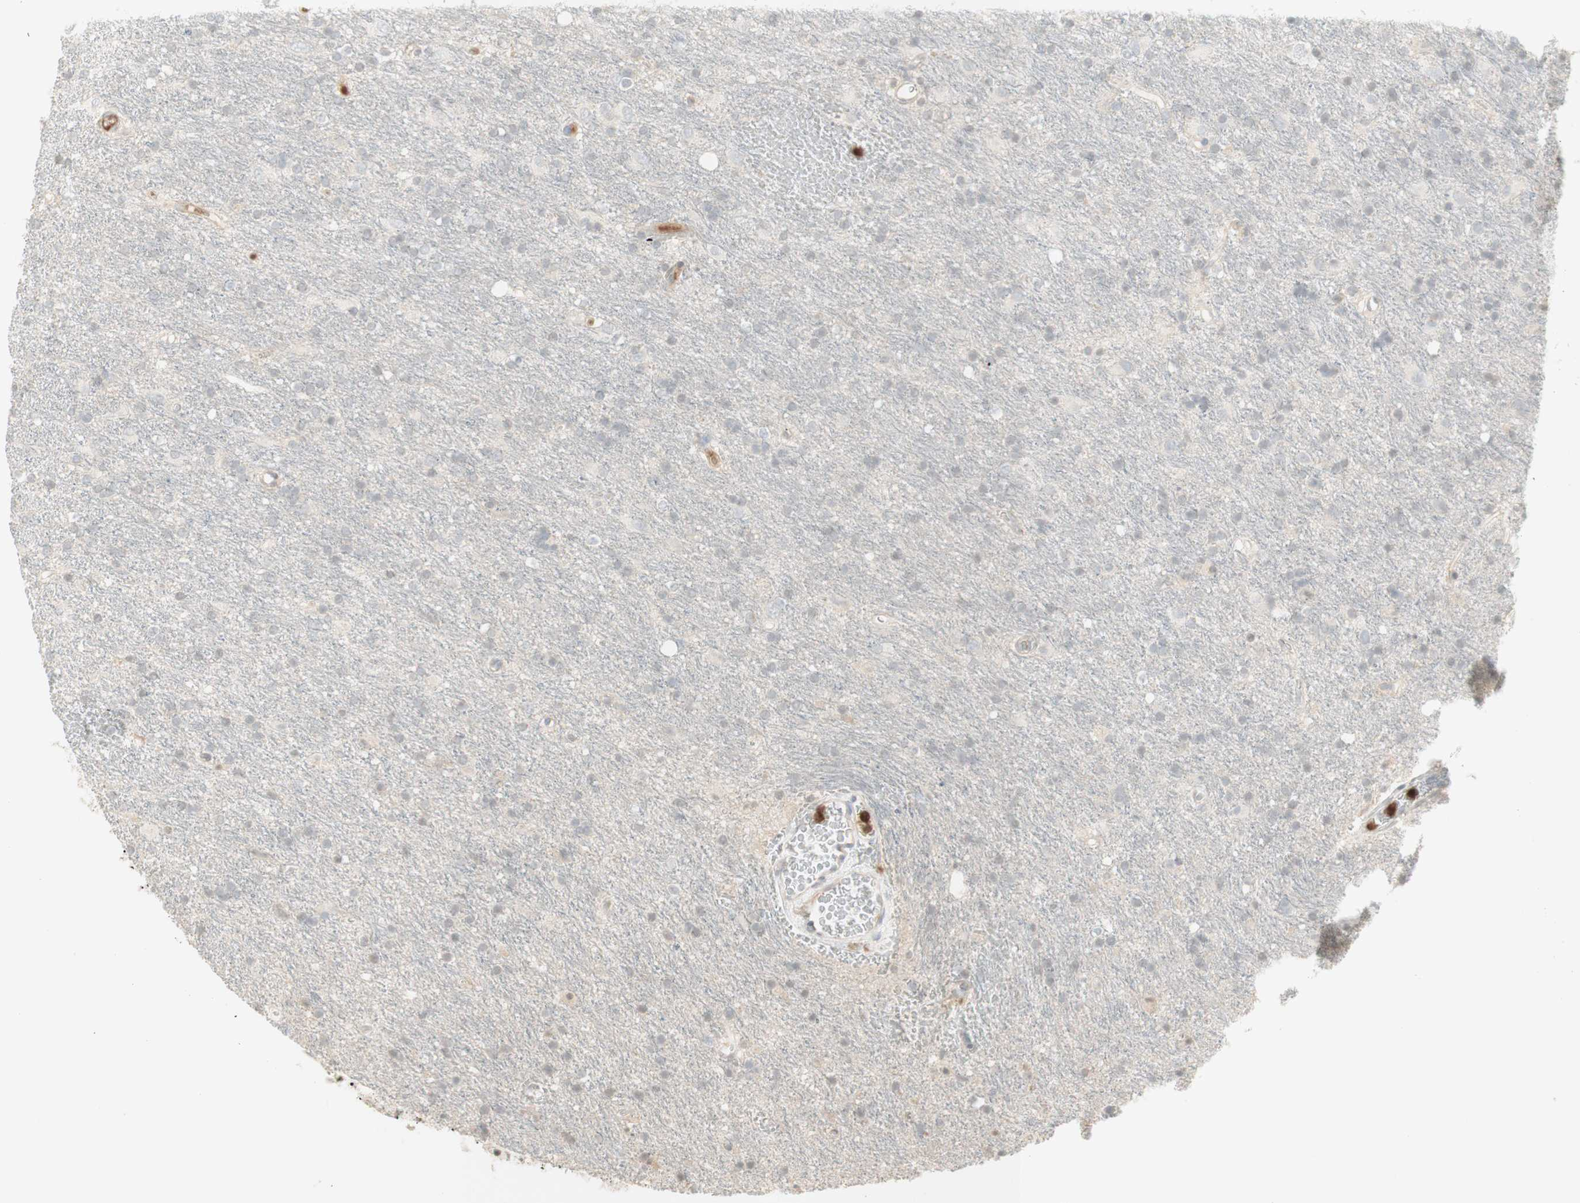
{"staining": {"intensity": "negative", "quantity": "none", "location": "none"}, "tissue": "glioma", "cell_type": "Tumor cells", "image_type": "cancer", "snomed": [{"axis": "morphology", "description": "Glioma, malignant, Low grade"}, {"axis": "topography", "description": "Brain"}], "caption": "A histopathology image of human glioma is negative for staining in tumor cells.", "gene": "NID1", "patient": {"sex": "male", "age": 77}}